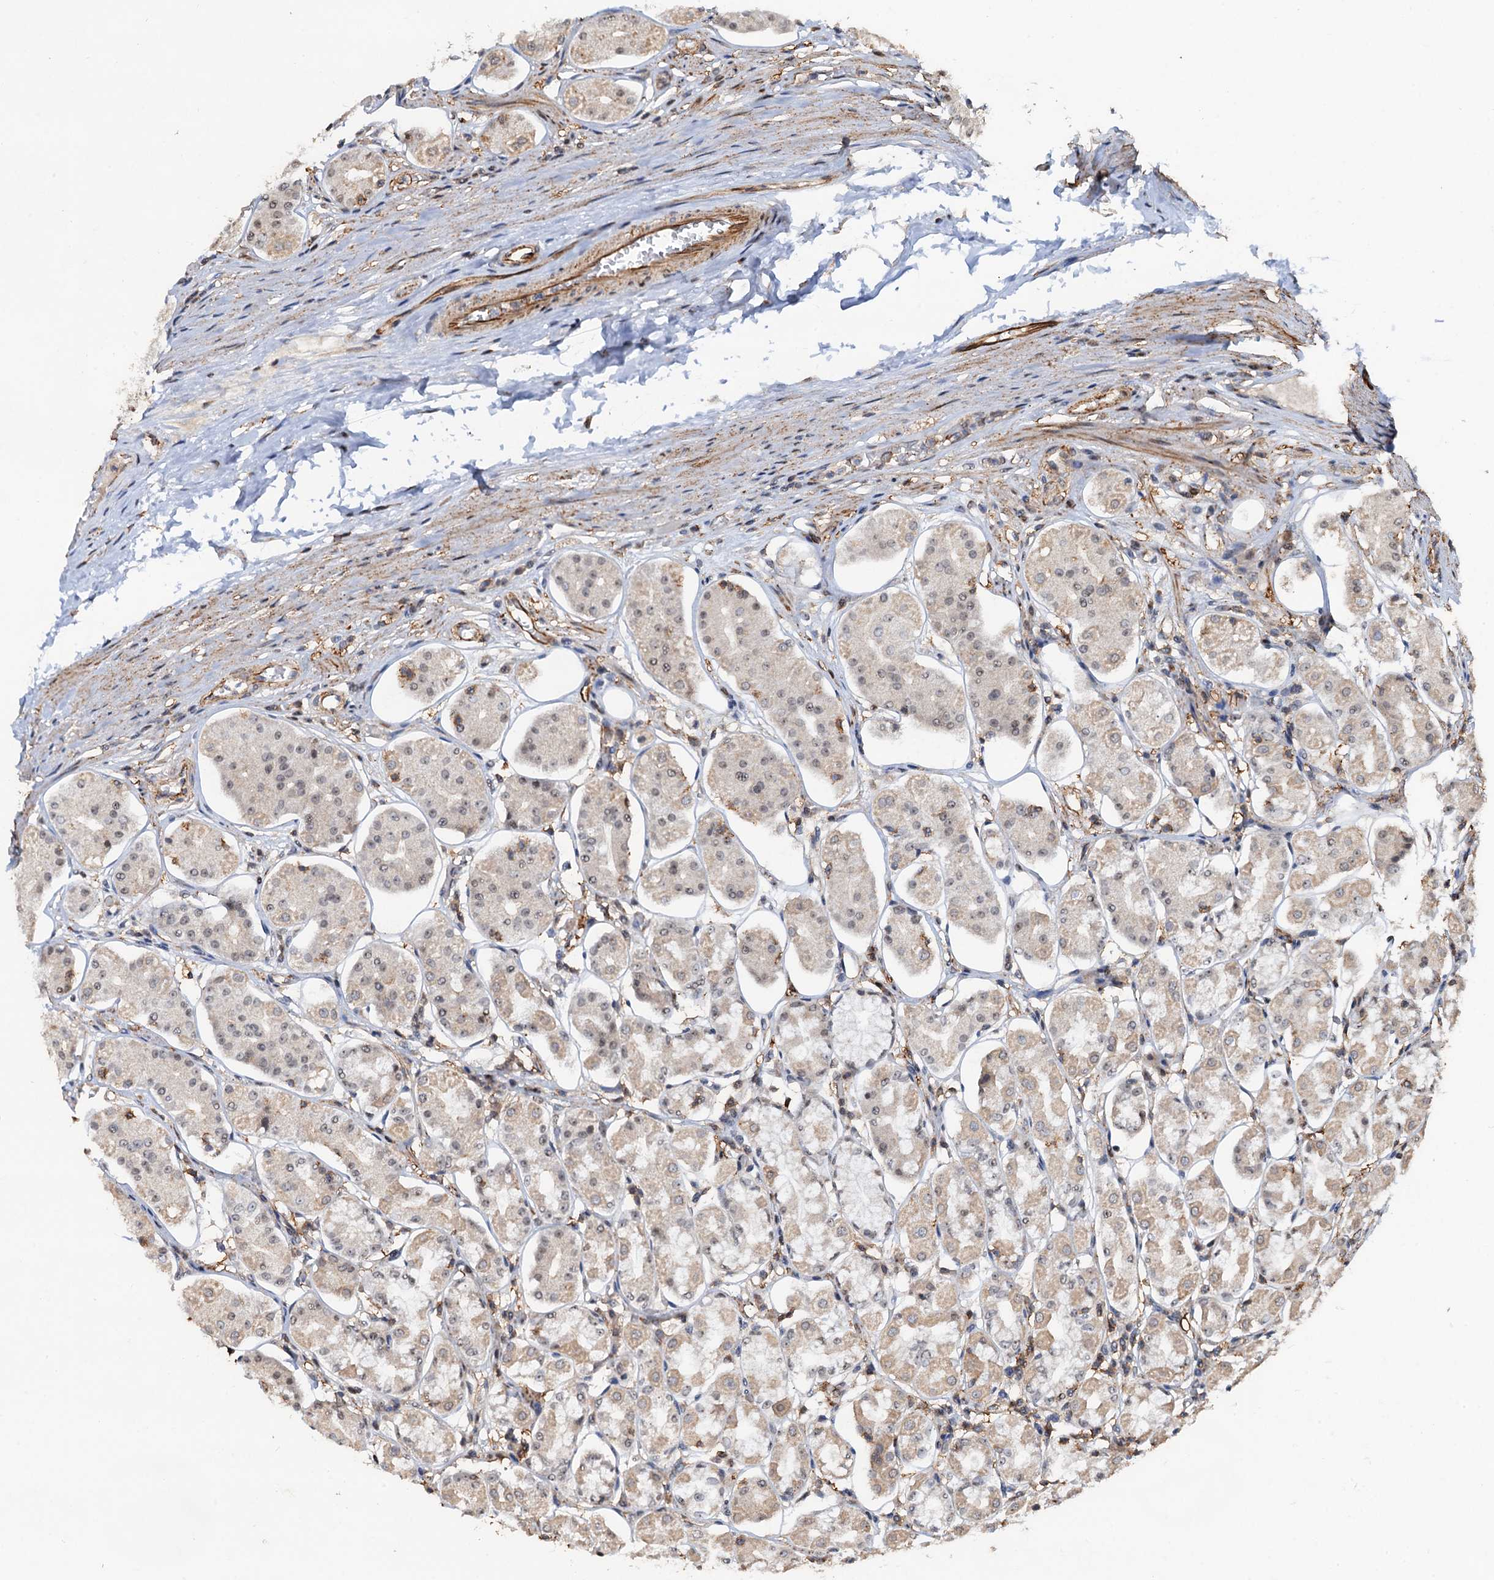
{"staining": {"intensity": "weak", "quantity": "25%-75%", "location": "cytoplasmic/membranous,nuclear"}, "tissue": "stomach", "cell_type": "Glandular cells", "image_type": "normal", "snomed": [{"axis": "morphology", "description": "Normal tissue, NOS"}, {"axis": "topography", "description": "Stomach, lower"}], "caption": "IHC (DAB) staining of benign human stomach reveals weak cytoplasmic/membranous,nuclear protein positivity in about 25%-75% of glandular cells.", "gene": "TMA16", "patient": {"sex": "female", "age": 56}}